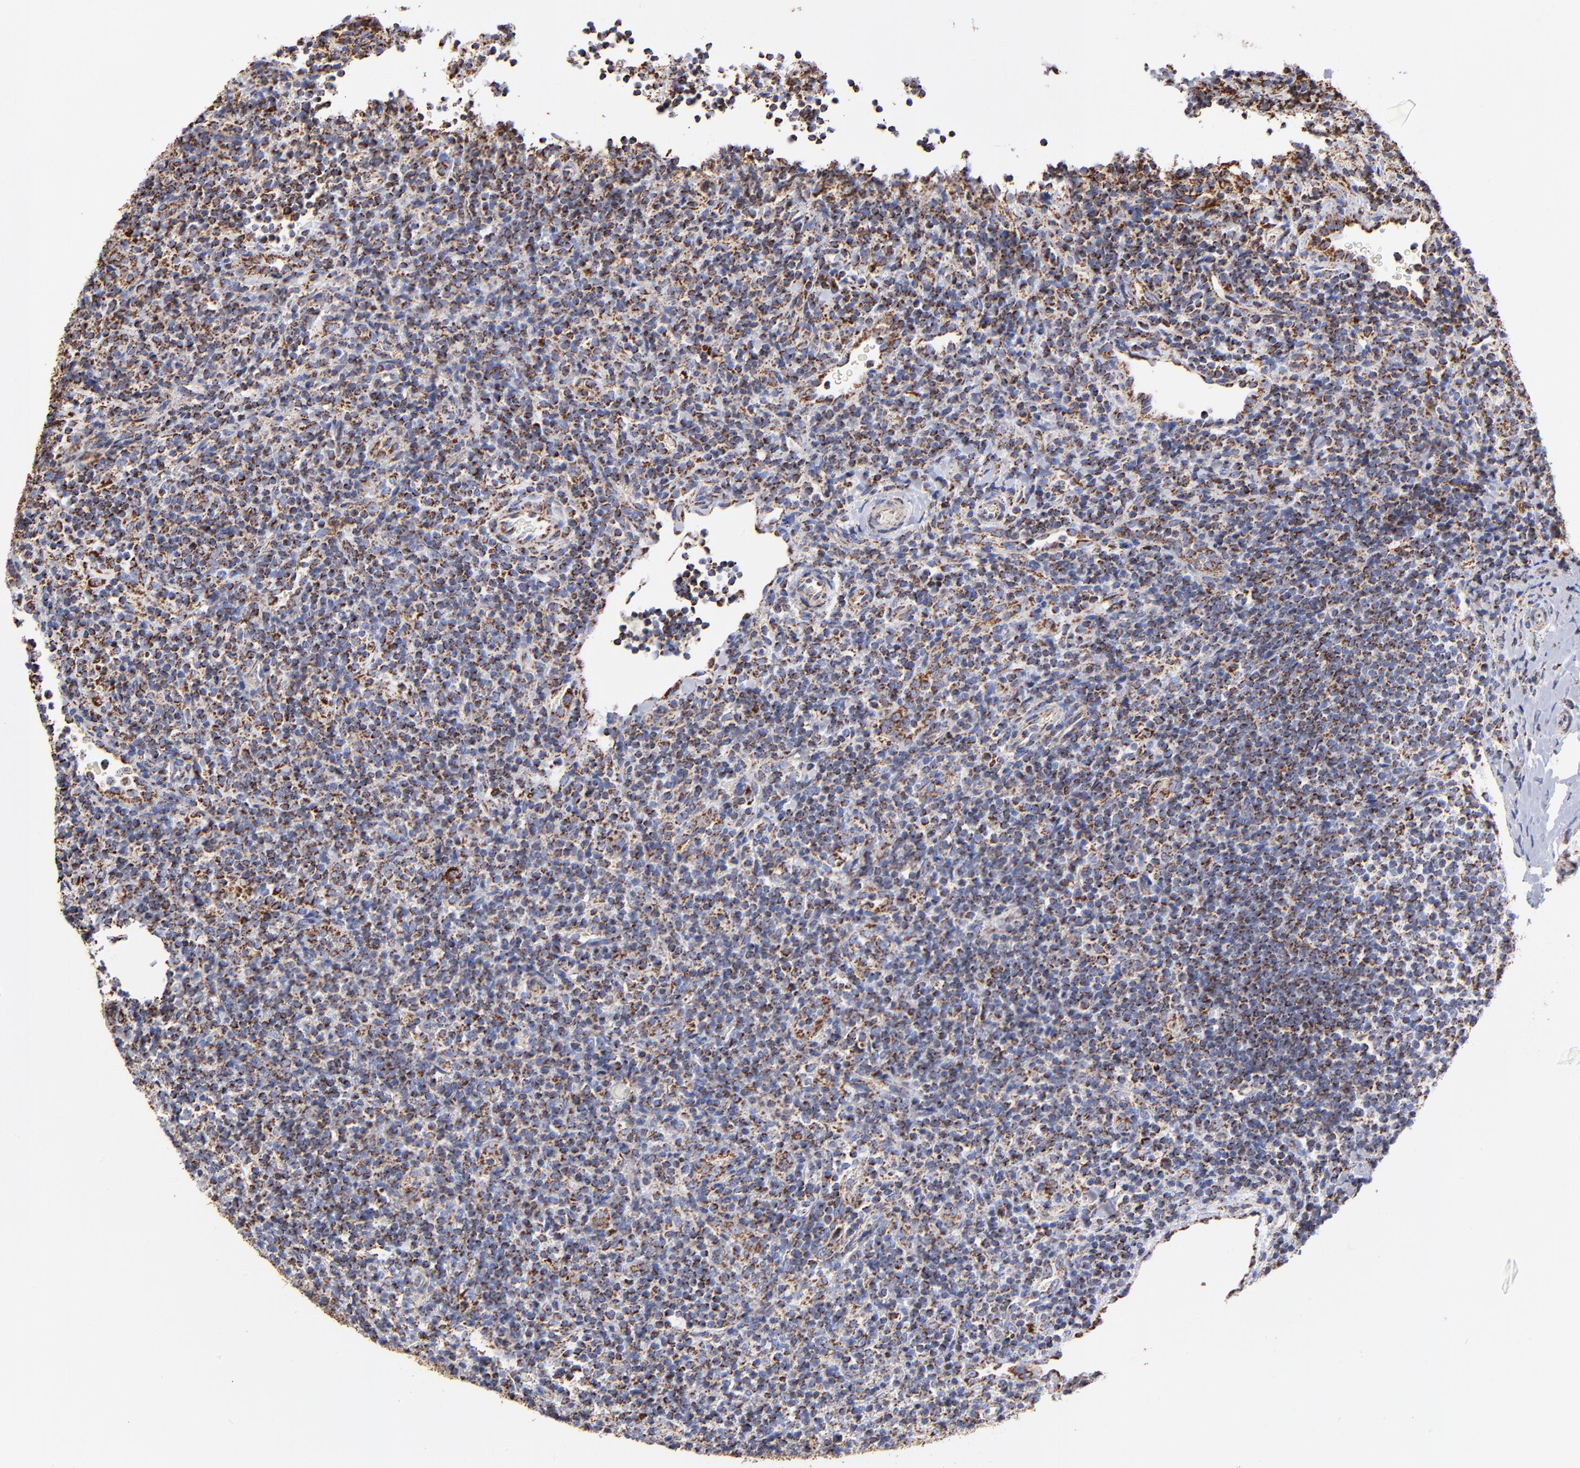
{"staining": {"intensity": "strong", "quantity": ">75%", "location": "cytoplasmic/membranous"}, "tissue": "lymphoma", "cell_type": "Tumor cells", "image_type": "cancer", "snomed": [{"axis": "morphology", "description": "Malignant lymphoma, non-Hodgkin's type, Low grade"}, {"axis": "topography", "description": "Lymph node"}], "caption": "A brown stain labels strong cytoplasmic/membranous staining of a protein in human low-grade malignant lymphoma, non-Hodgkin's type tumor cells.", "gene": "PHB1", "patient": {"sex": "female", "age": 76}}